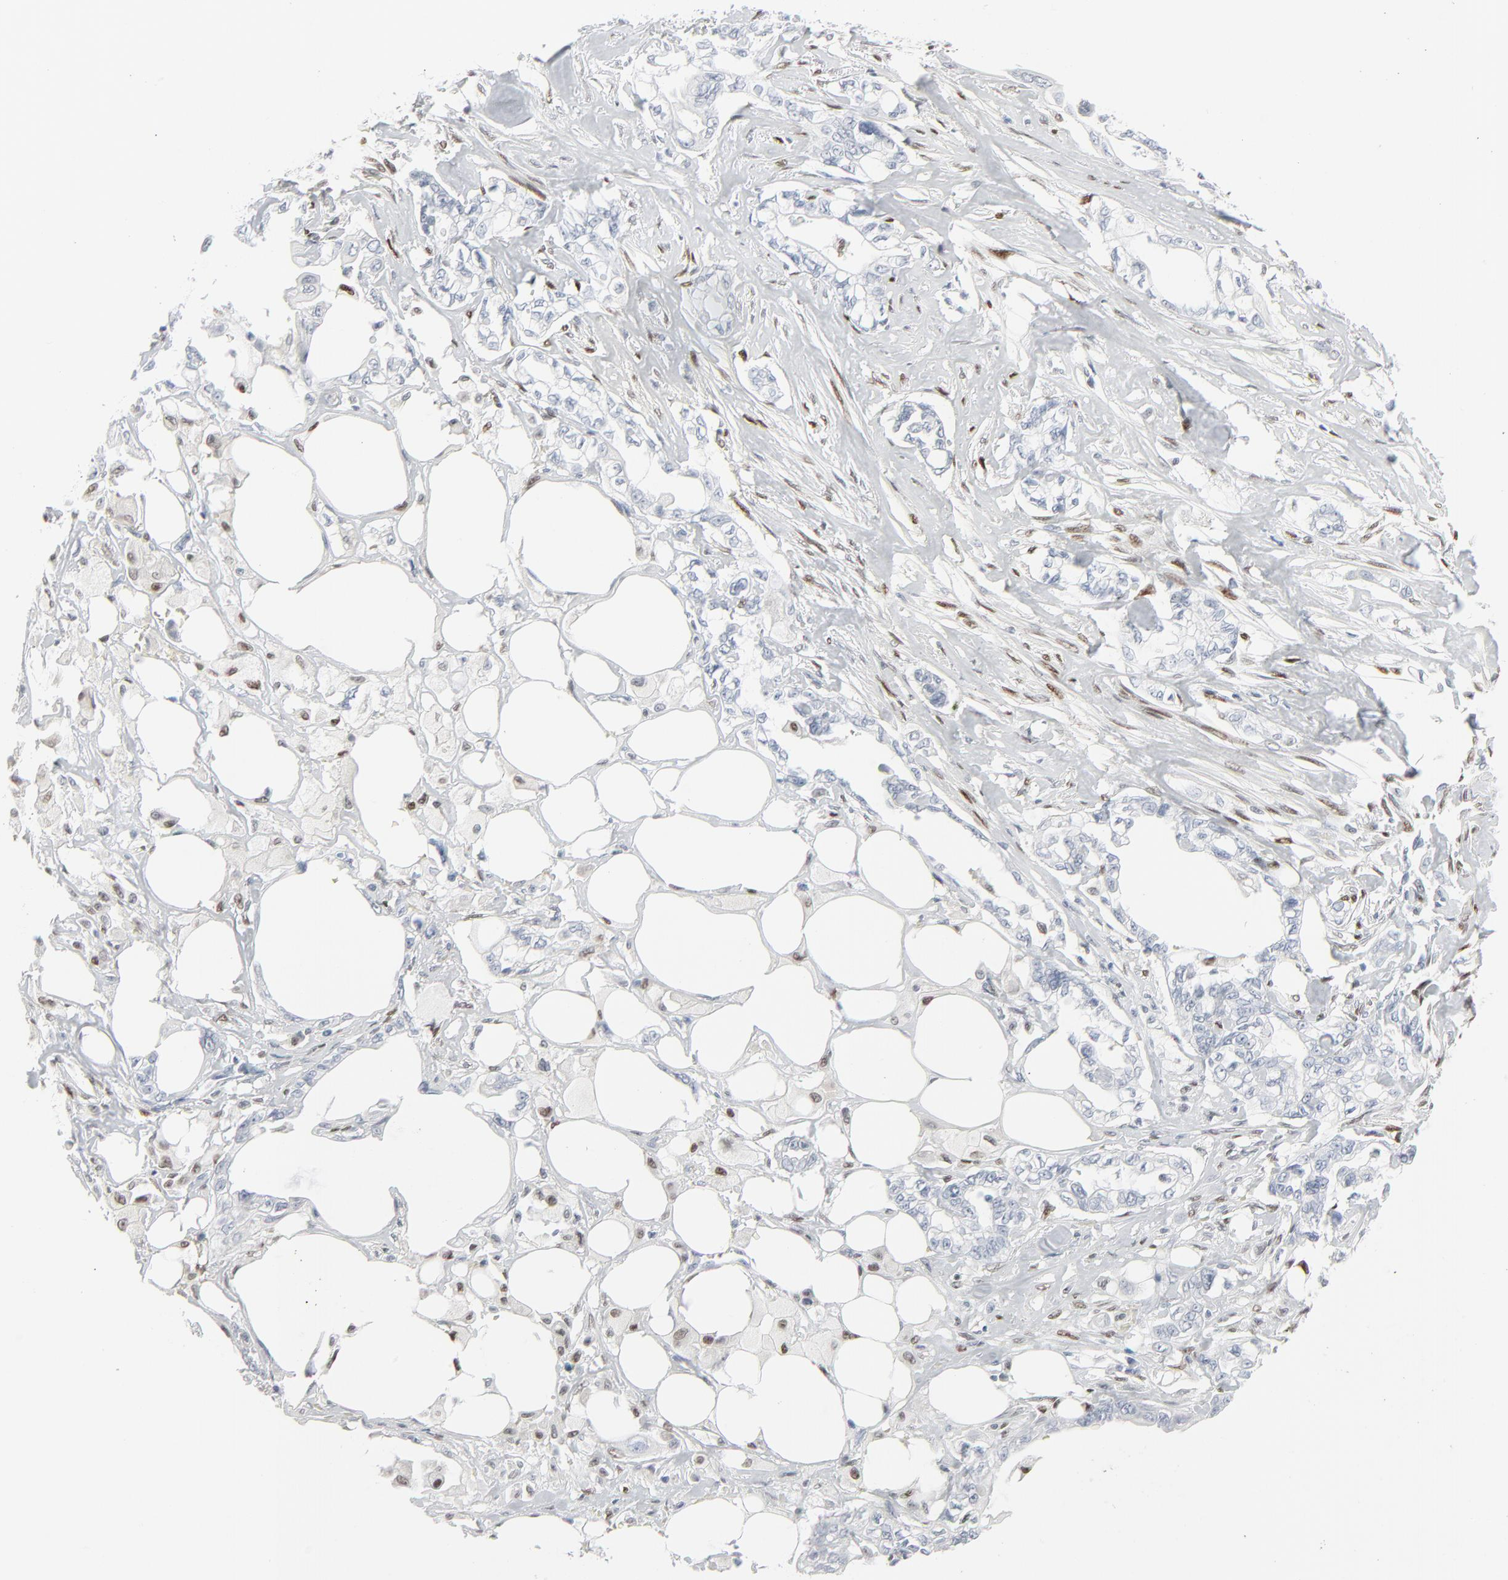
{"staining": {"intensity": "negative", "quantity": "none", "location": "none"}, "tissue": "pancreatic cancer", "cell_type": "Tumor cells", "image_type": "cancer", "snomed": [{"axis": "morphology", "description": "Normal tissue, NOS"}, {"axis": "topography", "description": "Pancreas"}], "caption": "Immunohistochemical staining of pancreatic cancer demonstrates no significant positivity in tumor cells.", "gene": "MITF", "patient": {"sex": "male", "age": 42}}